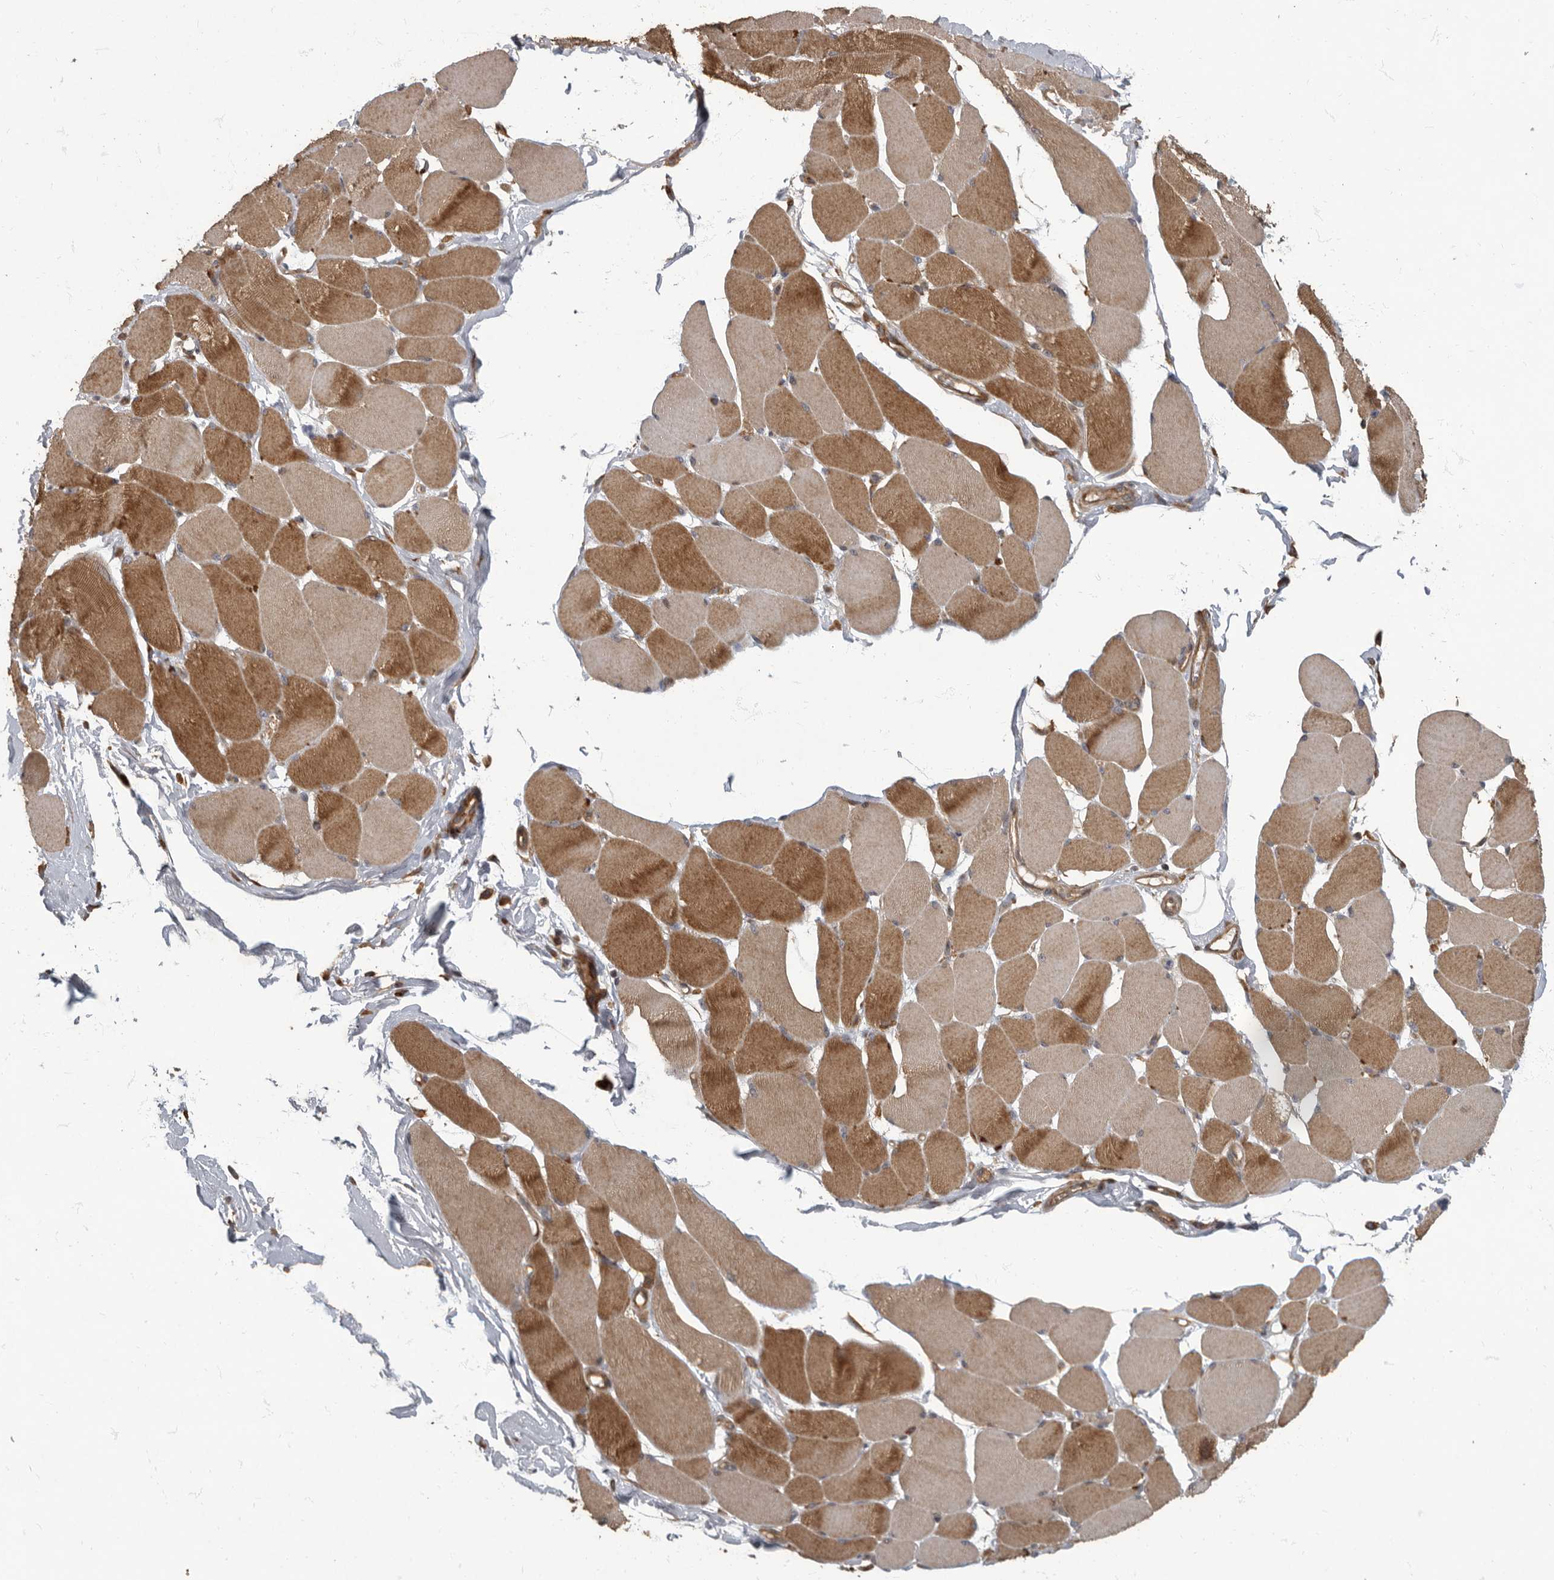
{"staining": {"intensity": "moderate", "quantity": "25%-75%", "location": "cytoplasmic/membranous"}, "tissue": "skeletal muscle", "cell_type": "Myocytes", "image_type": "normal", "snomed": [{"axis": "morphology", "description": "Normal tissue, NOS"}, {"axis": "topography", "description": "Skin"}, {"axis": "topography", "description": "Skeletal muscle"}], "caption": "A brown stain shows moderate cytoplasmic/membranous positivity of a protein in myocytes of unremarkable skeletal muscle. (DAB (3,3'-diaminobenzidine) = brown stain, brightfield microscopy at high magnification).", "gene": "IQCK", "patient": {"sex": "male", "age": 83}}